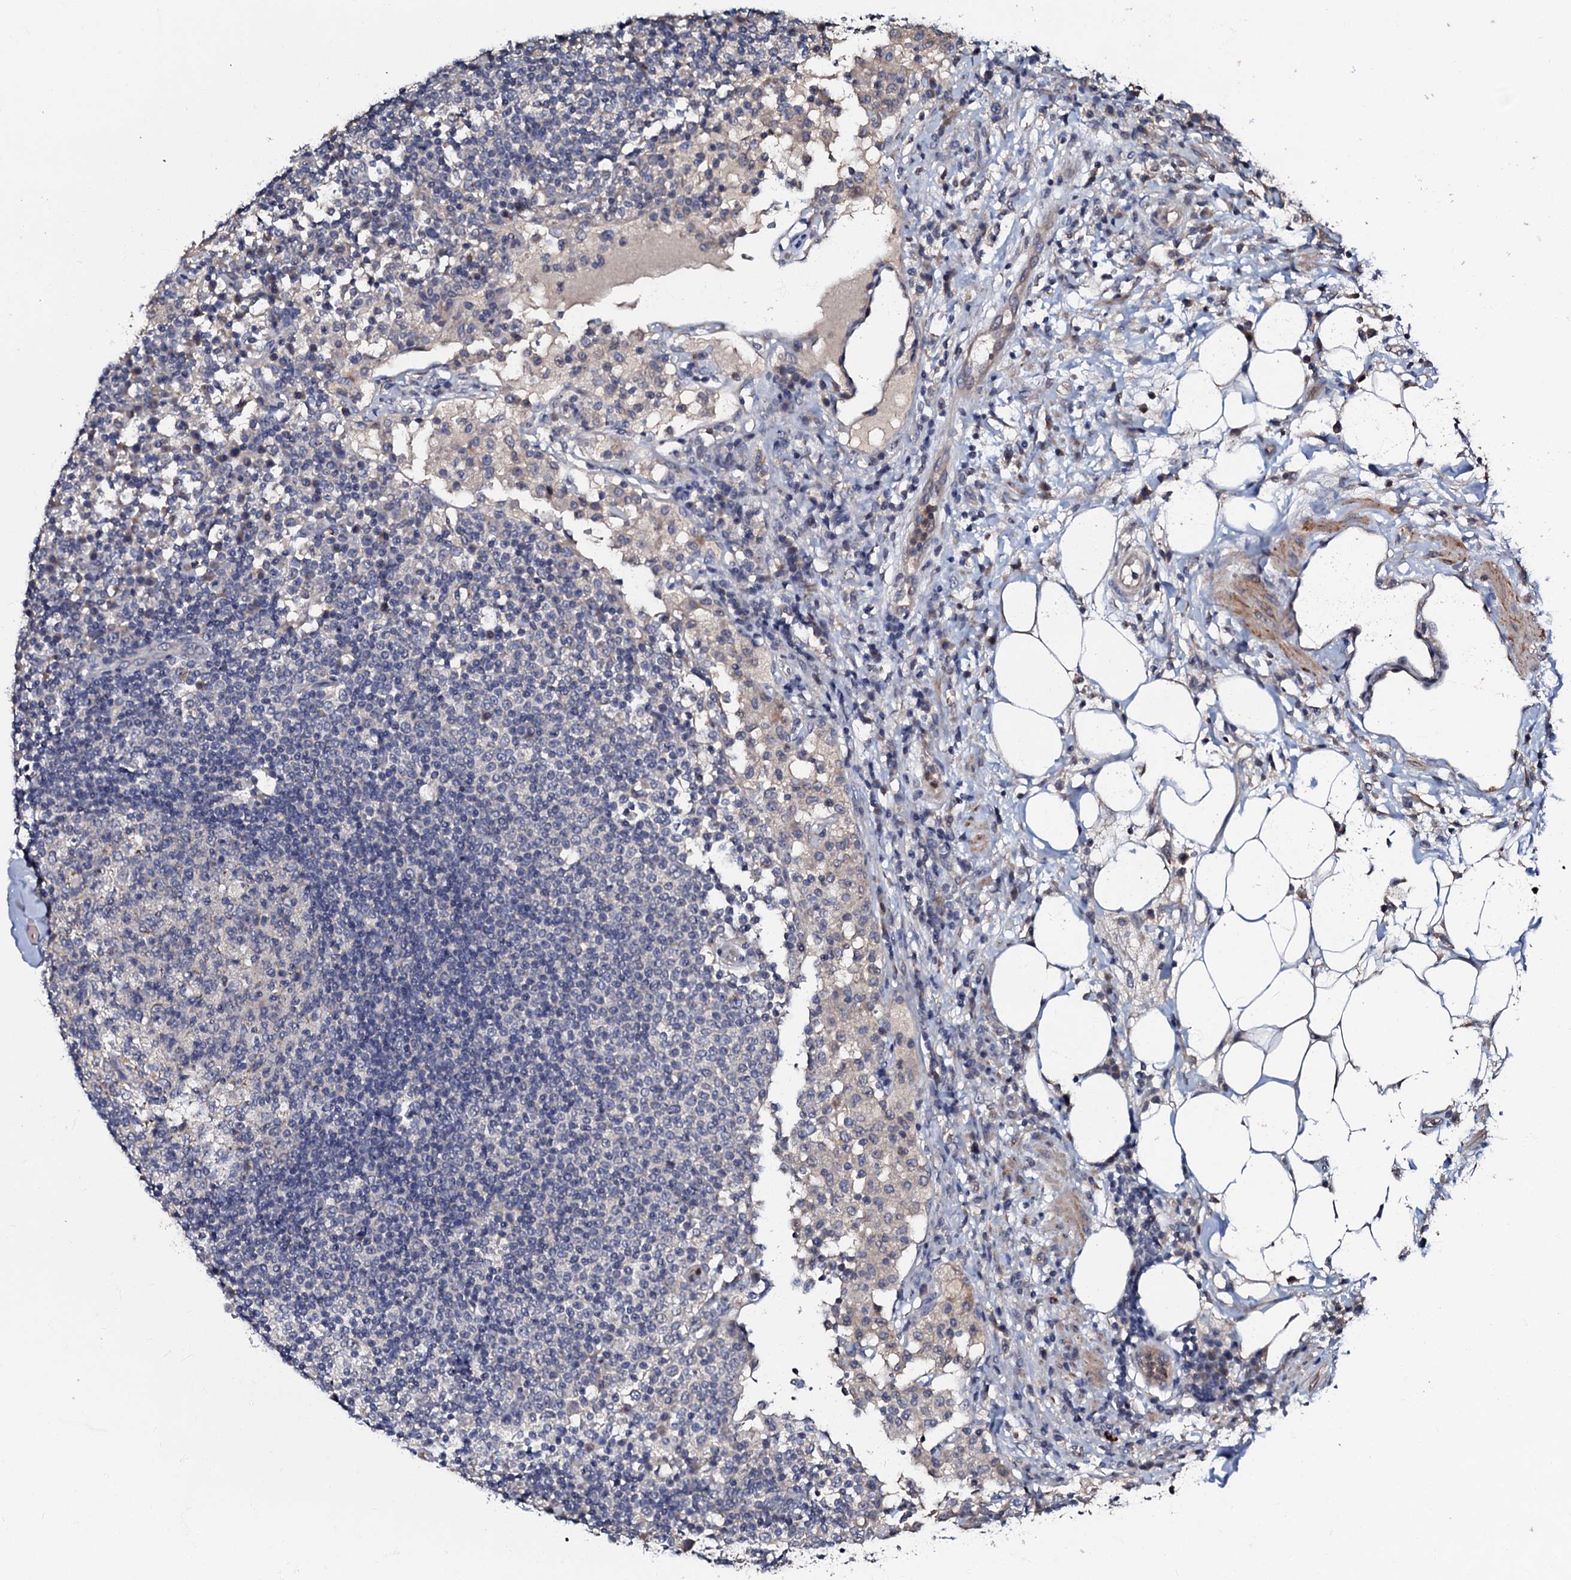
{"staining": {"intensity": "negative", "quantity": "none", "location": "none"}, "tissue": "lymph node", "cell_type": "Germinal center cells", "image_type": "normal", "snomed": [{"axis": "morphology", "description": "Normal tissue, NOS"}, {"axis": "topography", "description": "Lymph node"}], "caption": "Lymph node was stained to show a protein in brown. There is no significant positivity in germinal center cells. The staining is performed using DAB (3,3'-diaminobenzidine) brown chromogen with nuclei counter-stained in using hematoxylin.", "gene": "CPNE2", "patient": {"sex": "female", "age": 53}}